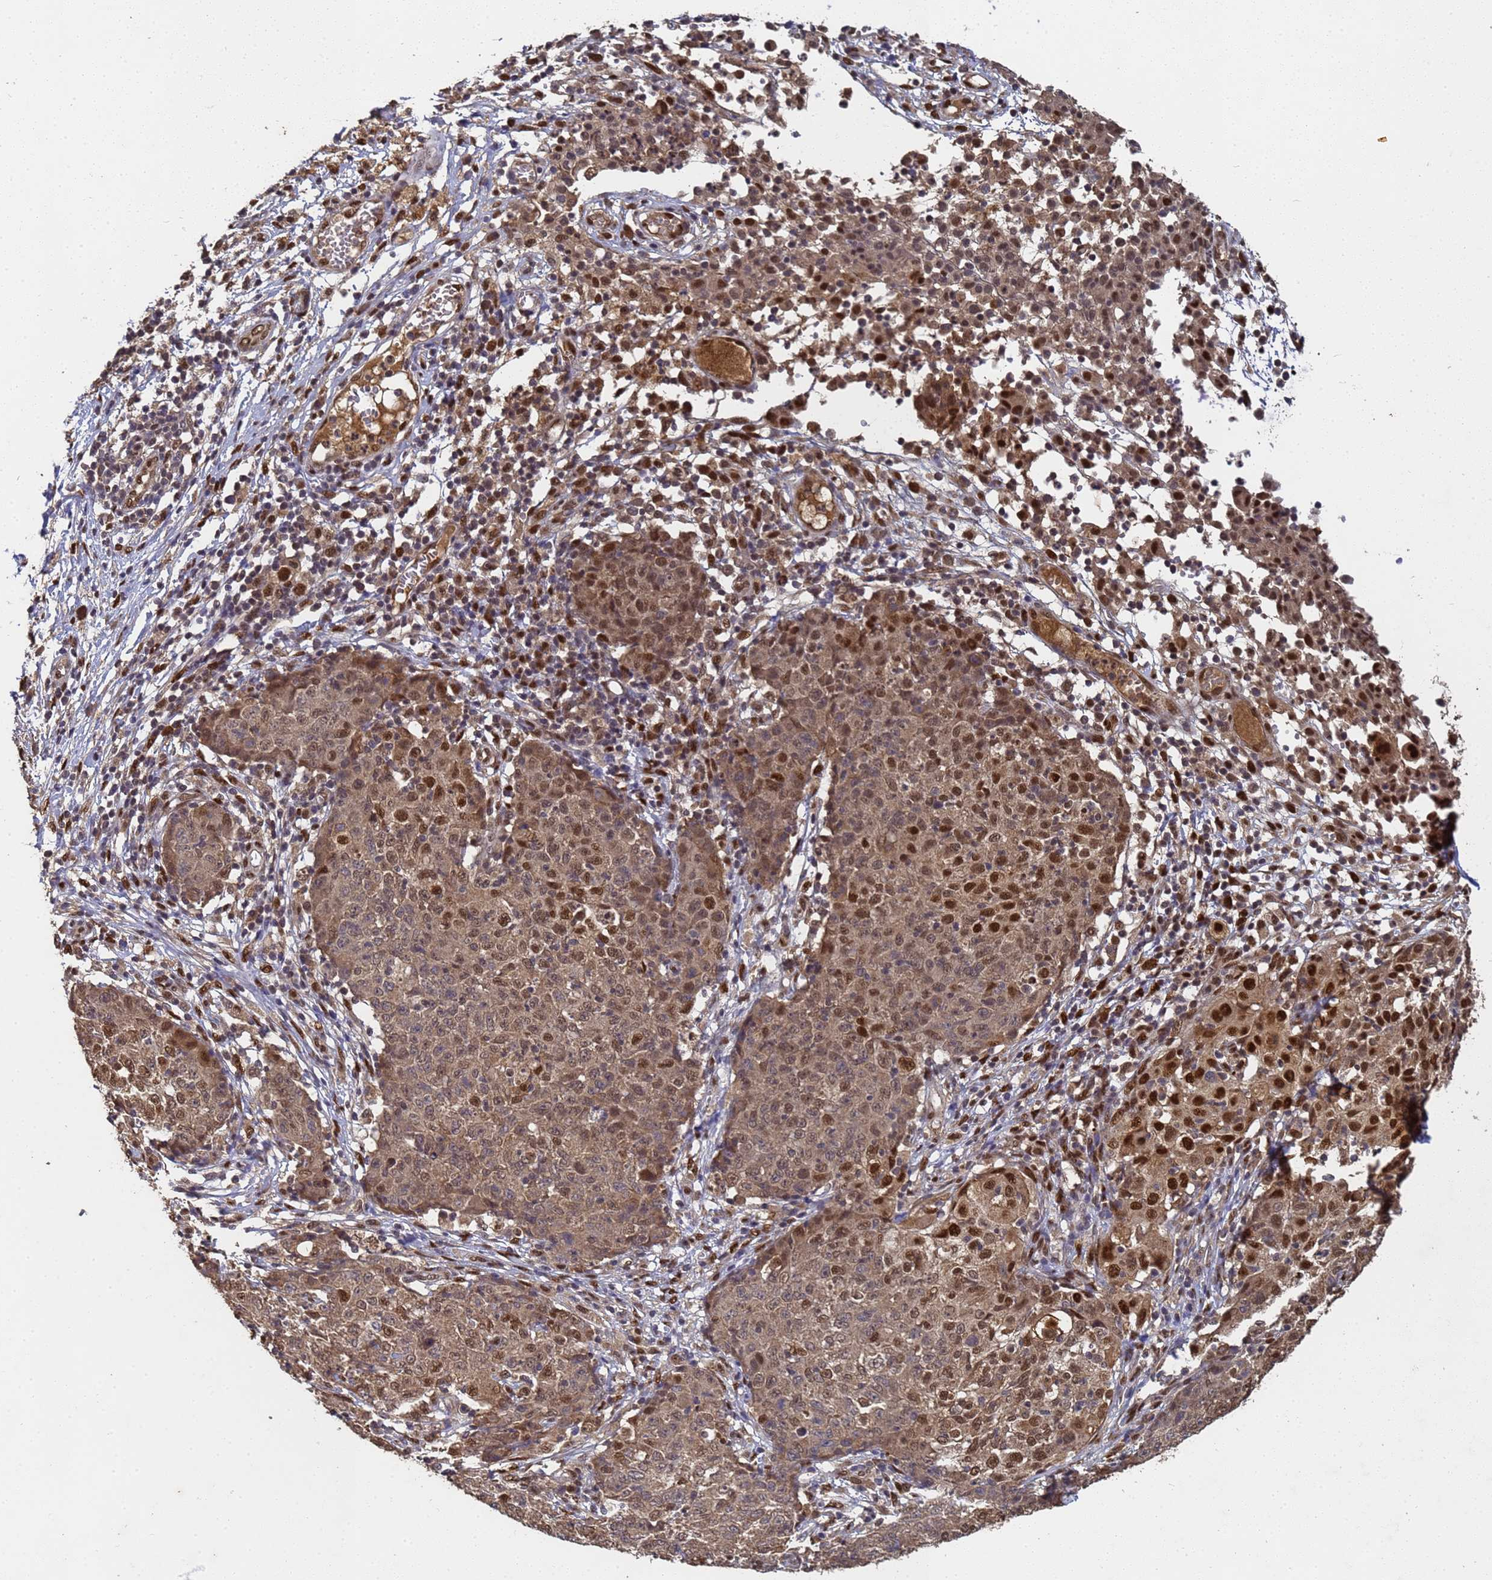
{"staining": {"intensity": "moderate", "quantity": ">75%", "location": "cytoplasmic/membranous,nuclear"}, "tissue": "ovarian cancer", "cell_type": "Tumor cells", "image_type": "cancer", "snomed": [{"axis": "morphology", "description": "Carcinoma, endometroid"}, {"axis": "topography", "description": "Ovary"}], "caption": "Immunohistochemistry (IHC) staining of endometroid carcinoma (ovarian), which reveals medium levels of moderate cytoplasmic/membranous and nuclear positivity in about >75% of tumor cells indicating moderate cytoplasmic/membranous and nuclear protein staining. The staining was performed using DAB (brown) for protein detection and nuclei were counterstained in hematoxylin (blue).", "gene": "SECISBP2", "patient": {"sex": "female", "age": 42}}